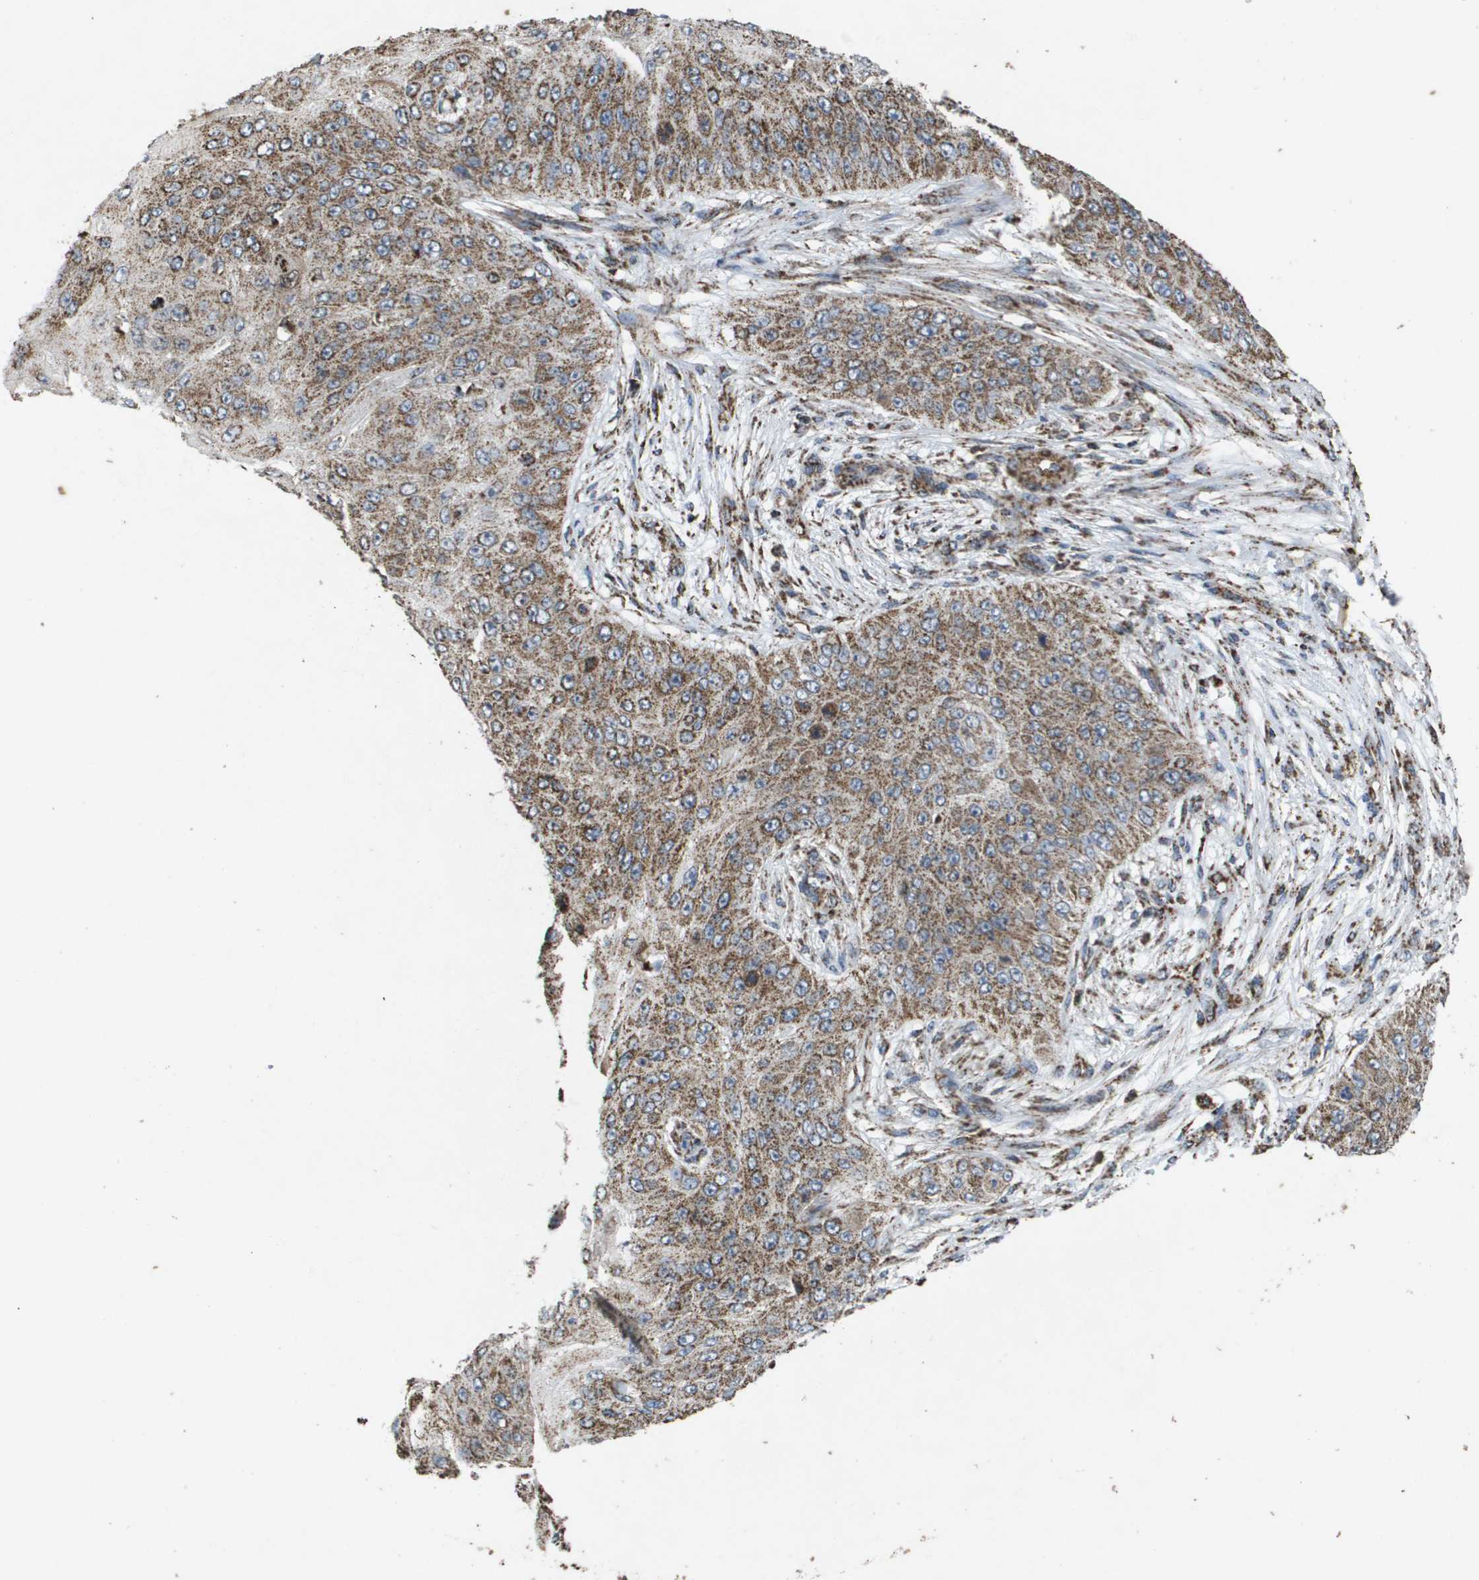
{"staining": {"intensity": "moderate", "quantity": ">75%", "location": "cytoplasmic/membranous"}, "tissue": "skin cancer", "cell_type": "Tumor cells", "image_type": "cancer", "snomed": [{"axis": "morphology", "description": "Squamous cell carcinoma, NOS"}, {"axis": "topography", "description": "Skin"}], "caption": "This is an image of IHC staining of skin squamous cell carcinoma, which shows moderate staining in the cytoplasmic/membranous of tumor cells.", "gene": "HSPE1", "patient": {"sex": "female", "age": 80}}